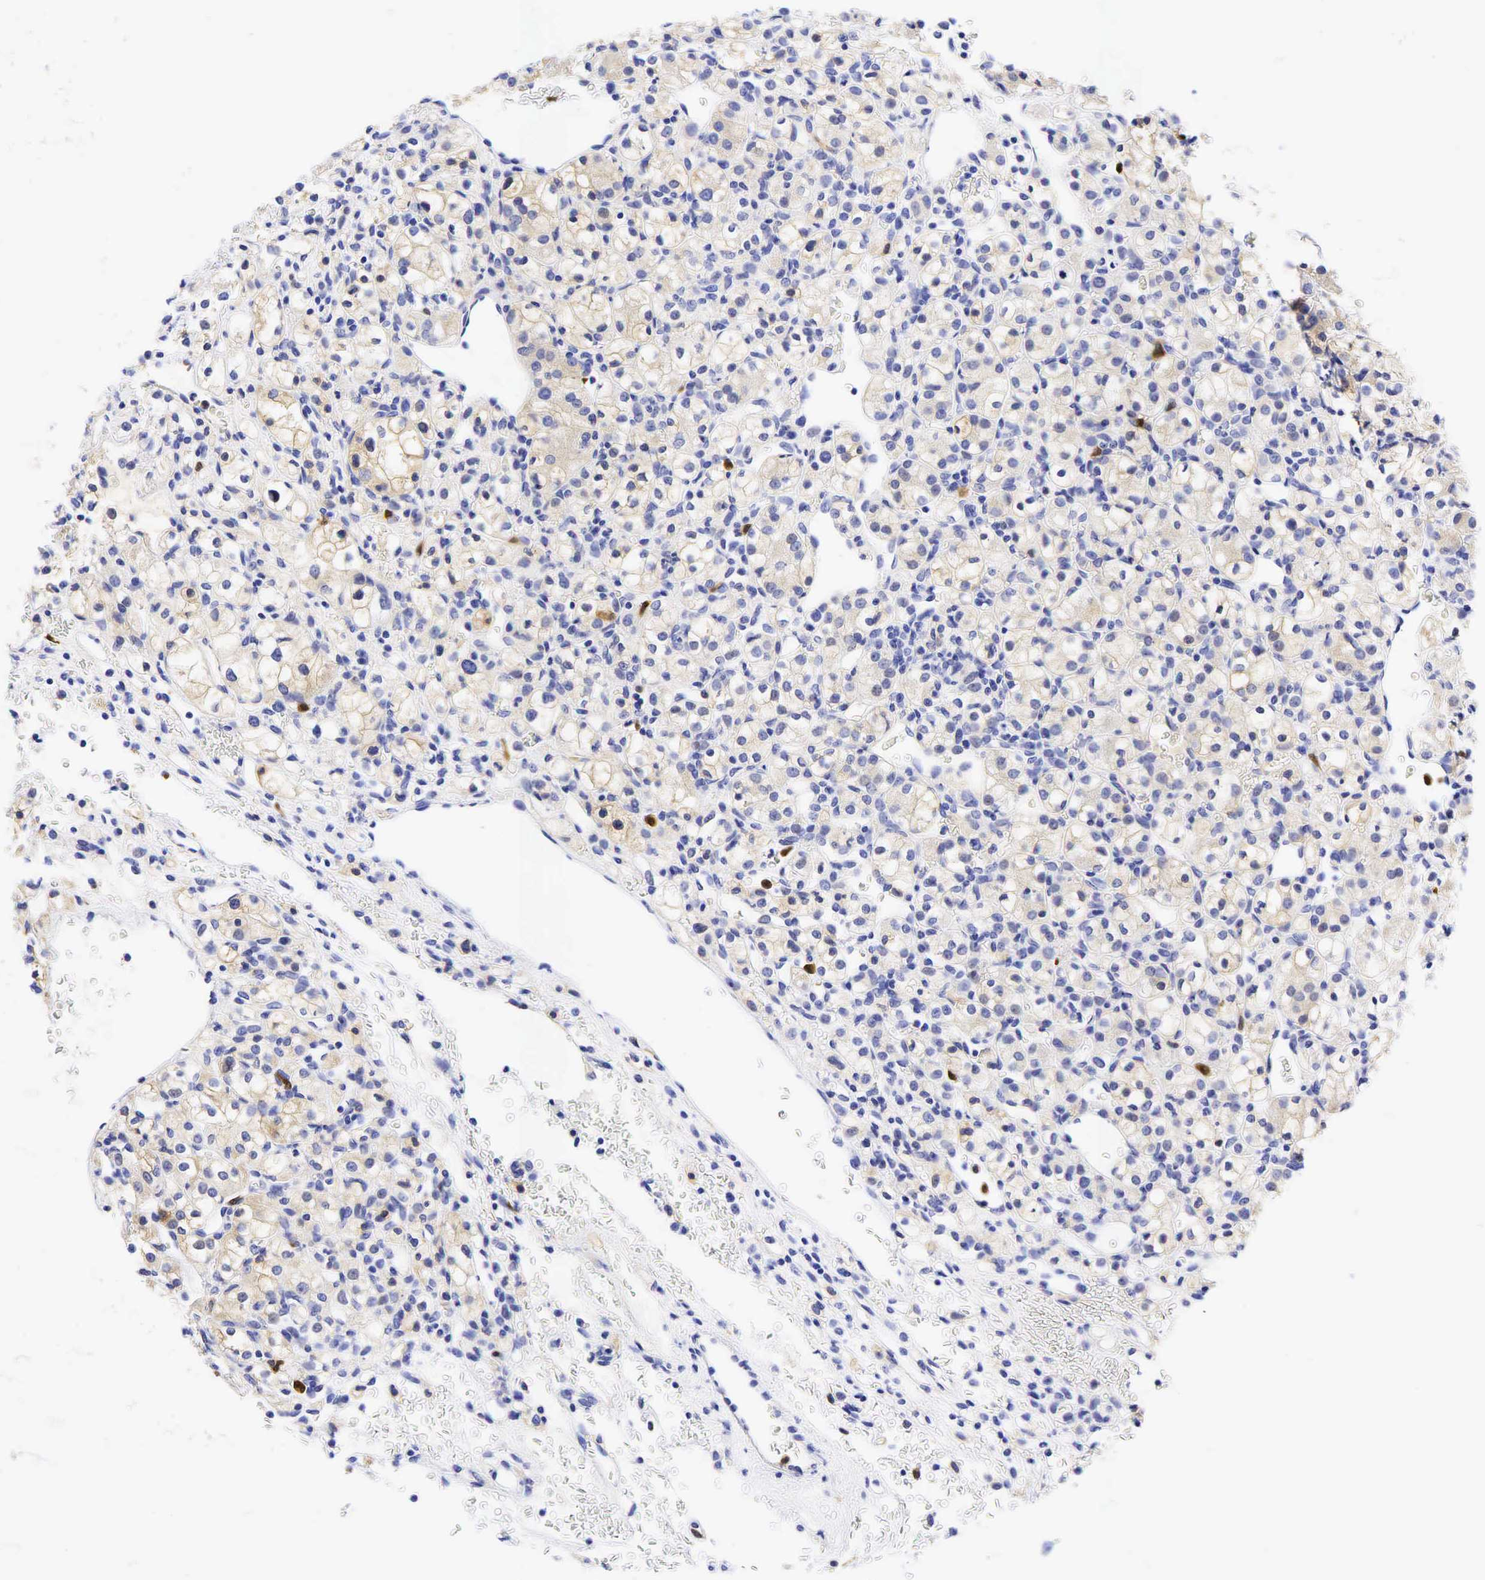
{"staining": {"intensity": "weak", "quantity": "25%-75%", "location": "cytoplasmic/membranous"}, "tissue": "renal cancer", "cell_type": "Tumor cells", "image_type": "cancer", "snomed": [{"axis": "morphology", "description": "Adenocarcinoma, NOS"}, {"axis": "topography", "description": "Kidney"}], "caption": "Immunohistochemical staining of human renal cancer shows low levels of weak cytoplasmic/membranous protein positivity in approximately 25%-75% of tumor cells.", "gene": "TNFRSF8", "patient": {"sex": "female", "age": 62}}